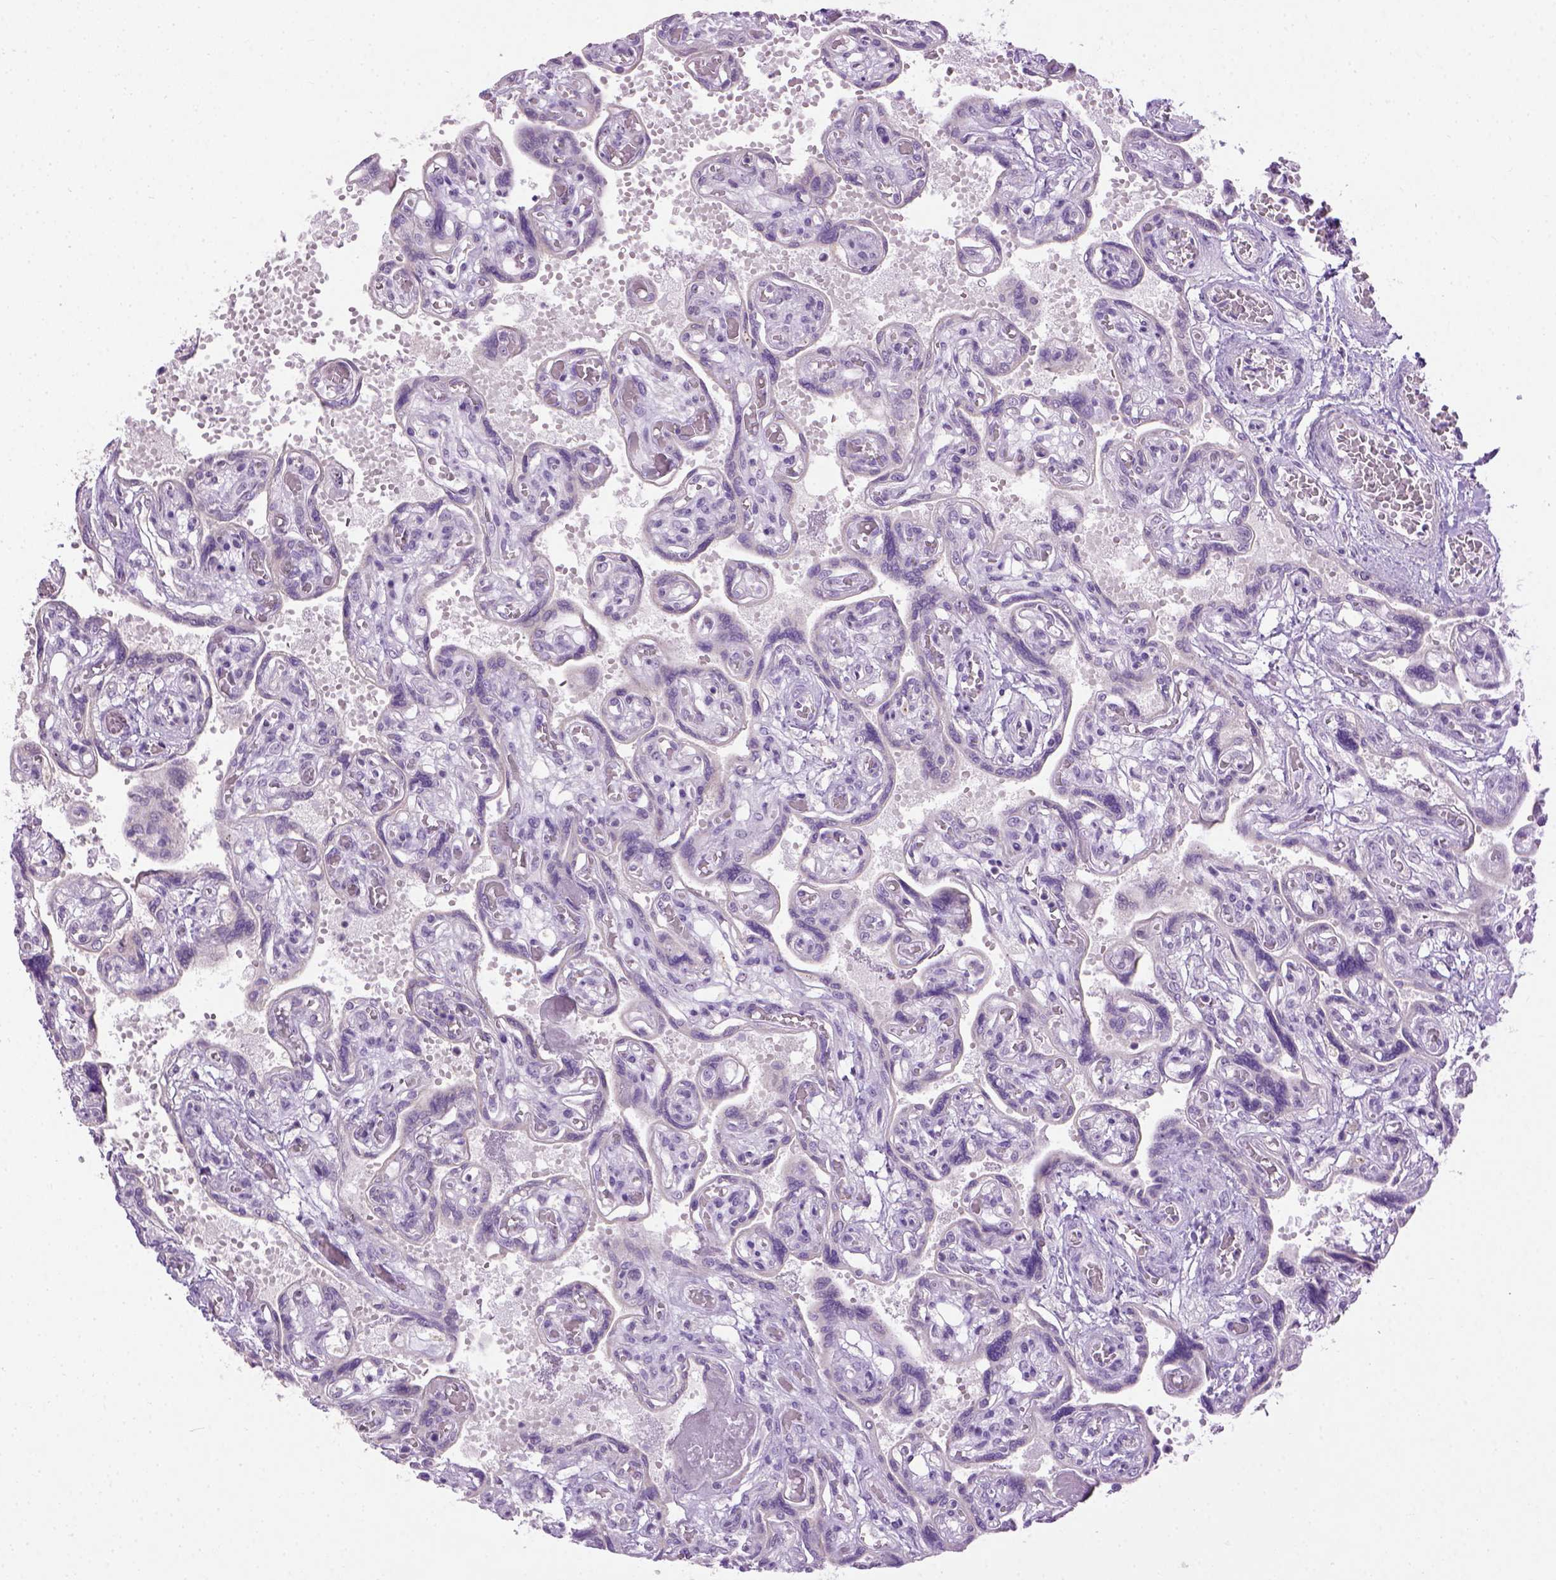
{"staining": {"intensity": "negative", "quantity": "none", "location": "none"}, "tissue": "placenta", "cell_type": "Decidual cells", "image_type": "normal", "snomed": [{"axis": "morphology", "description": "Normal tissue, NOS"}, {"axis": "topography", "description": "Placenta"}], "caption": "Immunohistochemistry photomicrograph of unremarkable placenta: human placenta stained with DAB demonstrates no significant protein staining in decidual cells.", "gene": "UTP4", "patient": {"sex": "female", "age": 32}}